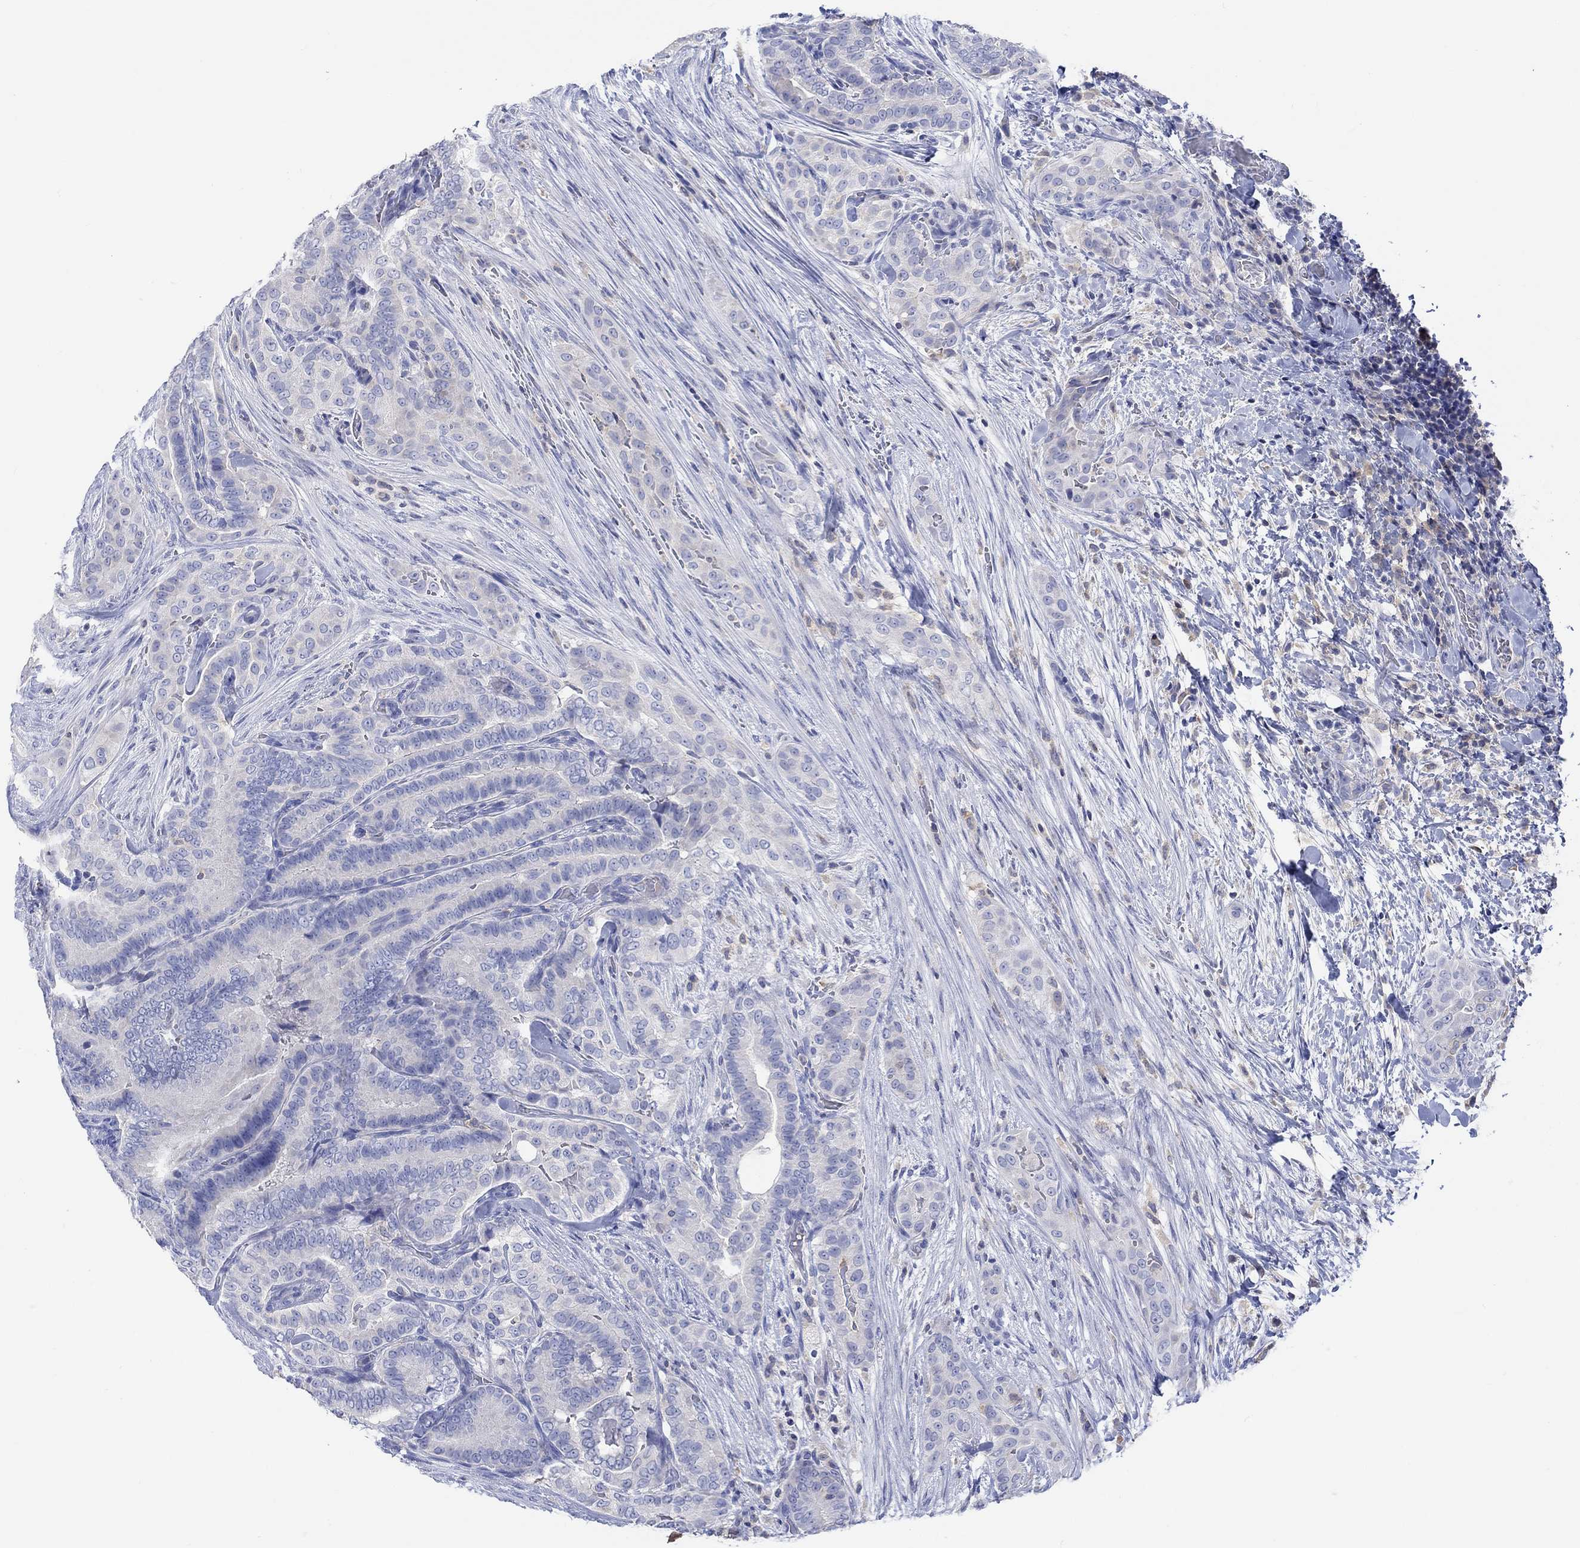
{"staining": {"intensity": "negative", "quantity": "none", "location": "none"}, "tissue": "thyroid cancer", "cell_type": "Tumor cells", "image_type": "cancer", "snomed": [{"axis": "morphology", "description": "Papillary adenocarcinoma, NOS"}, {"axis": "topography", "description": "Thyroid gland"}], "caption": "Immunohistochemical staining of human thyroid papillary adenocarcinoma shows no significant expression in tumor cells.", "gene": "GCM1", "patient": {"sex": "male", "age": 61}}